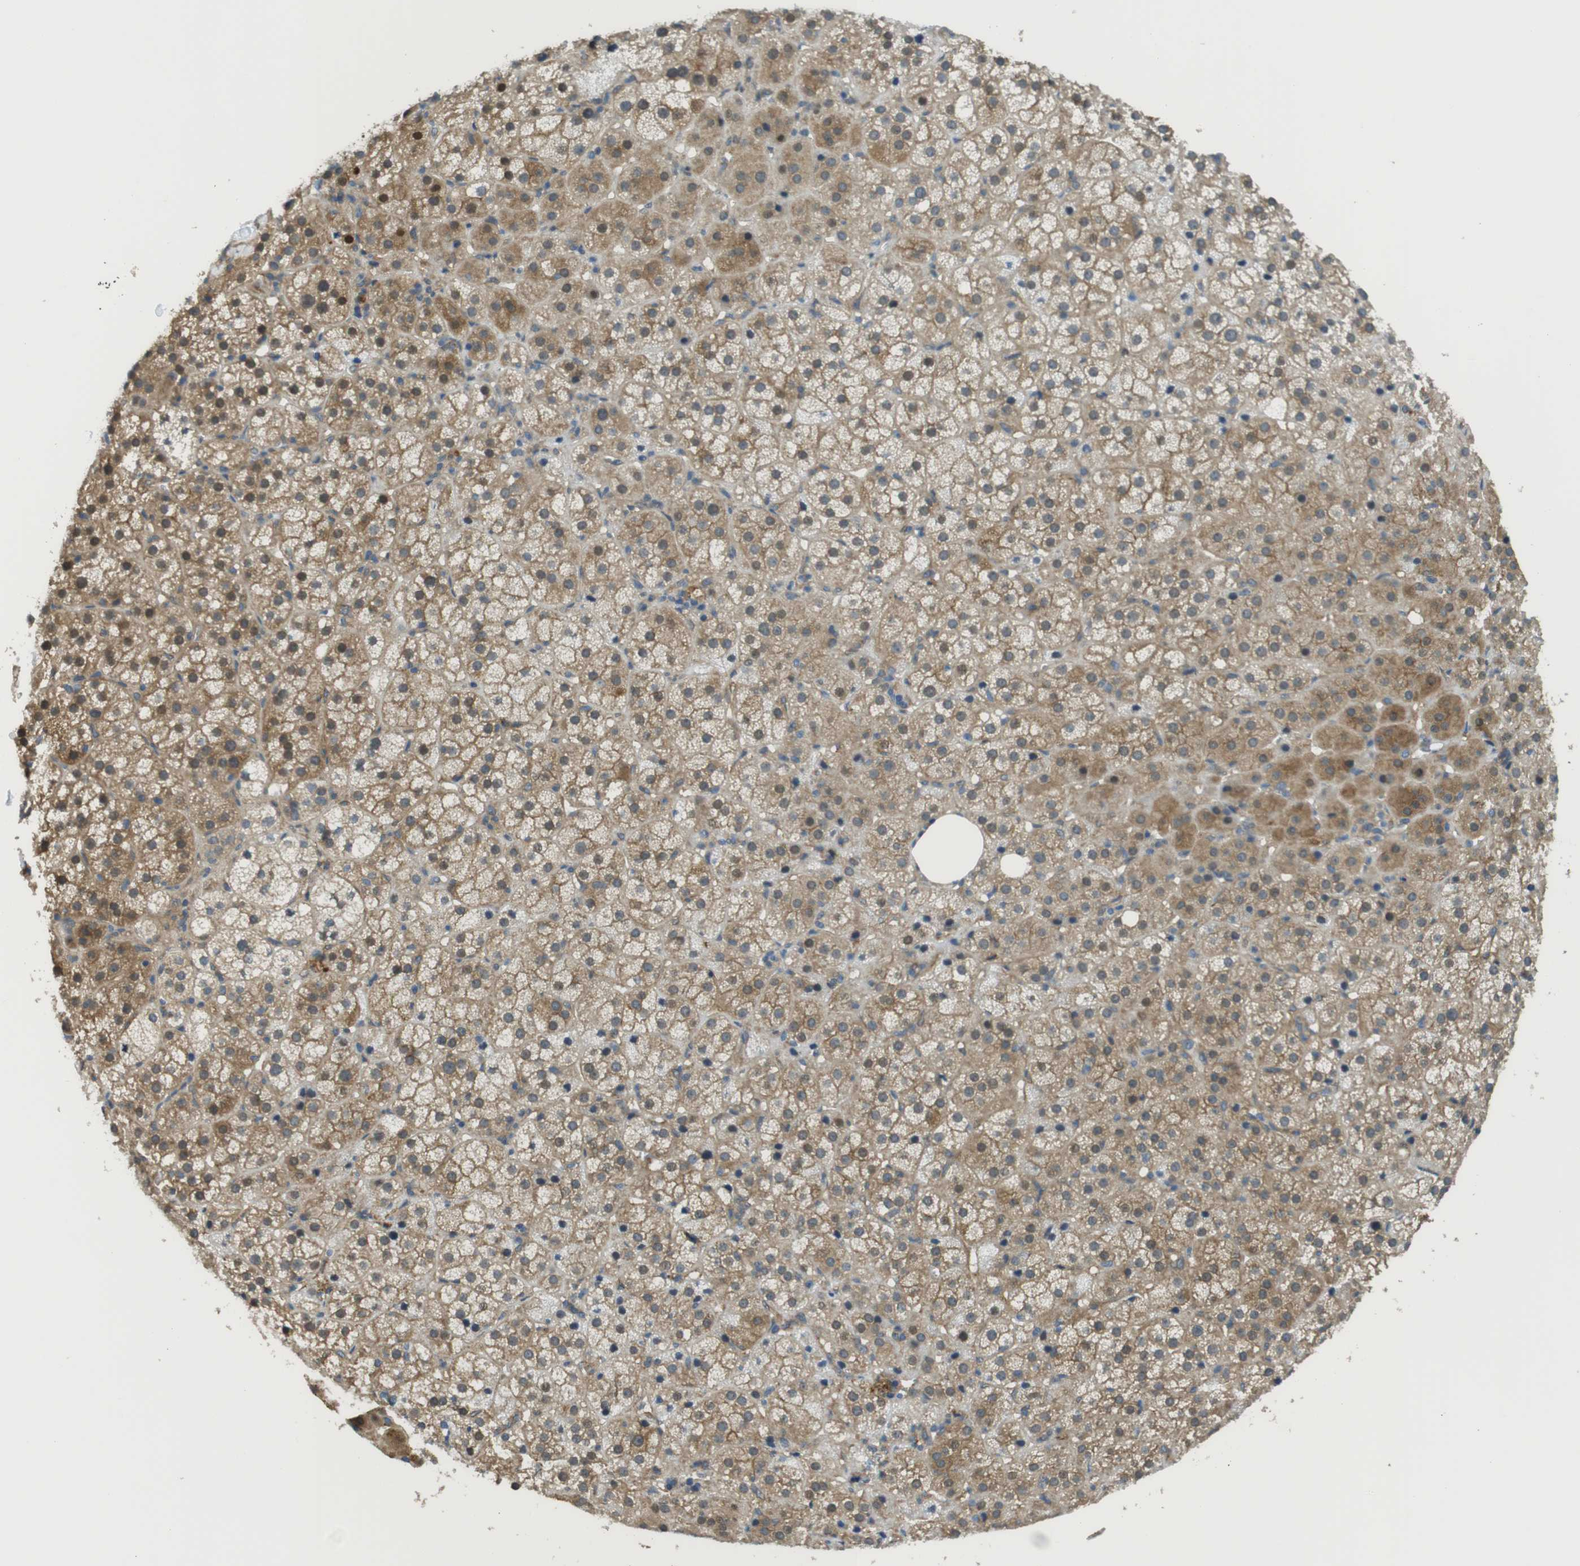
{"staining": {"intensity": "moderate", "quantity": ">75%", "location": "cytoplasmic/membranous"}, "tissue": "adrenal gland", "cell_type": "Glandular cells", "image_type": "normal", "snomed": [{"axis": "morphology", "description": "Normal tissue, NOS"}, {"axis": "topography", "description": "Adrenal gland"}], "caption": "Adrenal gland stained with DAB IHC shows medium levels of moderate cytoplasmic/membranous expression in approximately >75% of glandular cells.", "gene": "ABHD15", "patient": {"sex": "female", "age": 57}}